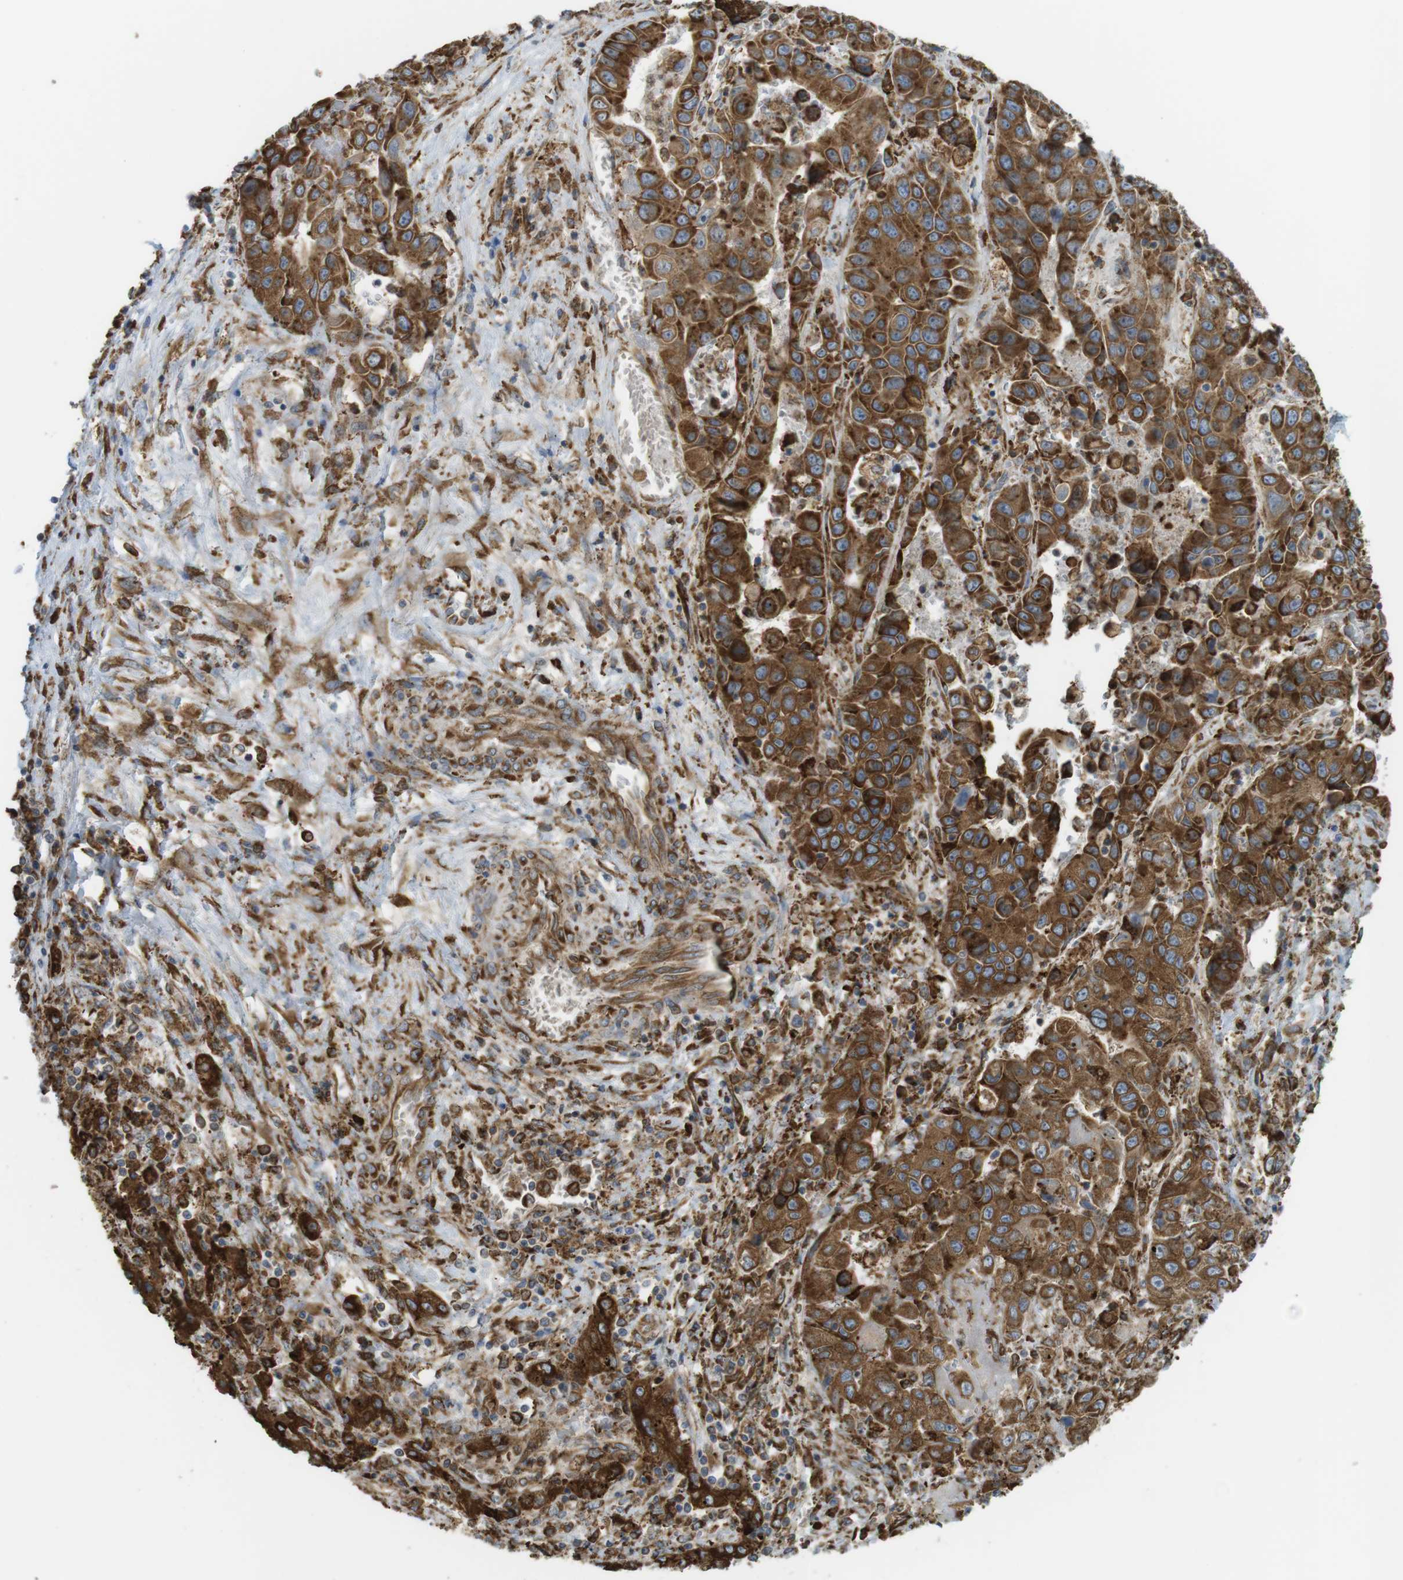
{"staining": {"intensity": "strong", "quantity": ">75%", "location": "cytoplasmic/membranous"}, "tissue": "liver cancer", "cell_type": "Tumor cells", "image_type": "cancer", "snomed": [{"axis": "morphology", "description": "Cholangiocarcinoma"}, {"axis": "topography", "description": "Liver"}], "caption": "An immunohistochemistry photomicrograph of neoplastic tissue is shown. Protein staining in brown labels strong cytoplasmic/membranous positivity in liver cholangiocarcinoma within tumor cells. (DAB = brown stain, brightfield microscopy at high magnification).", "gene": "MBOAT2", "patient": {"sex": "female", "age": 52}}